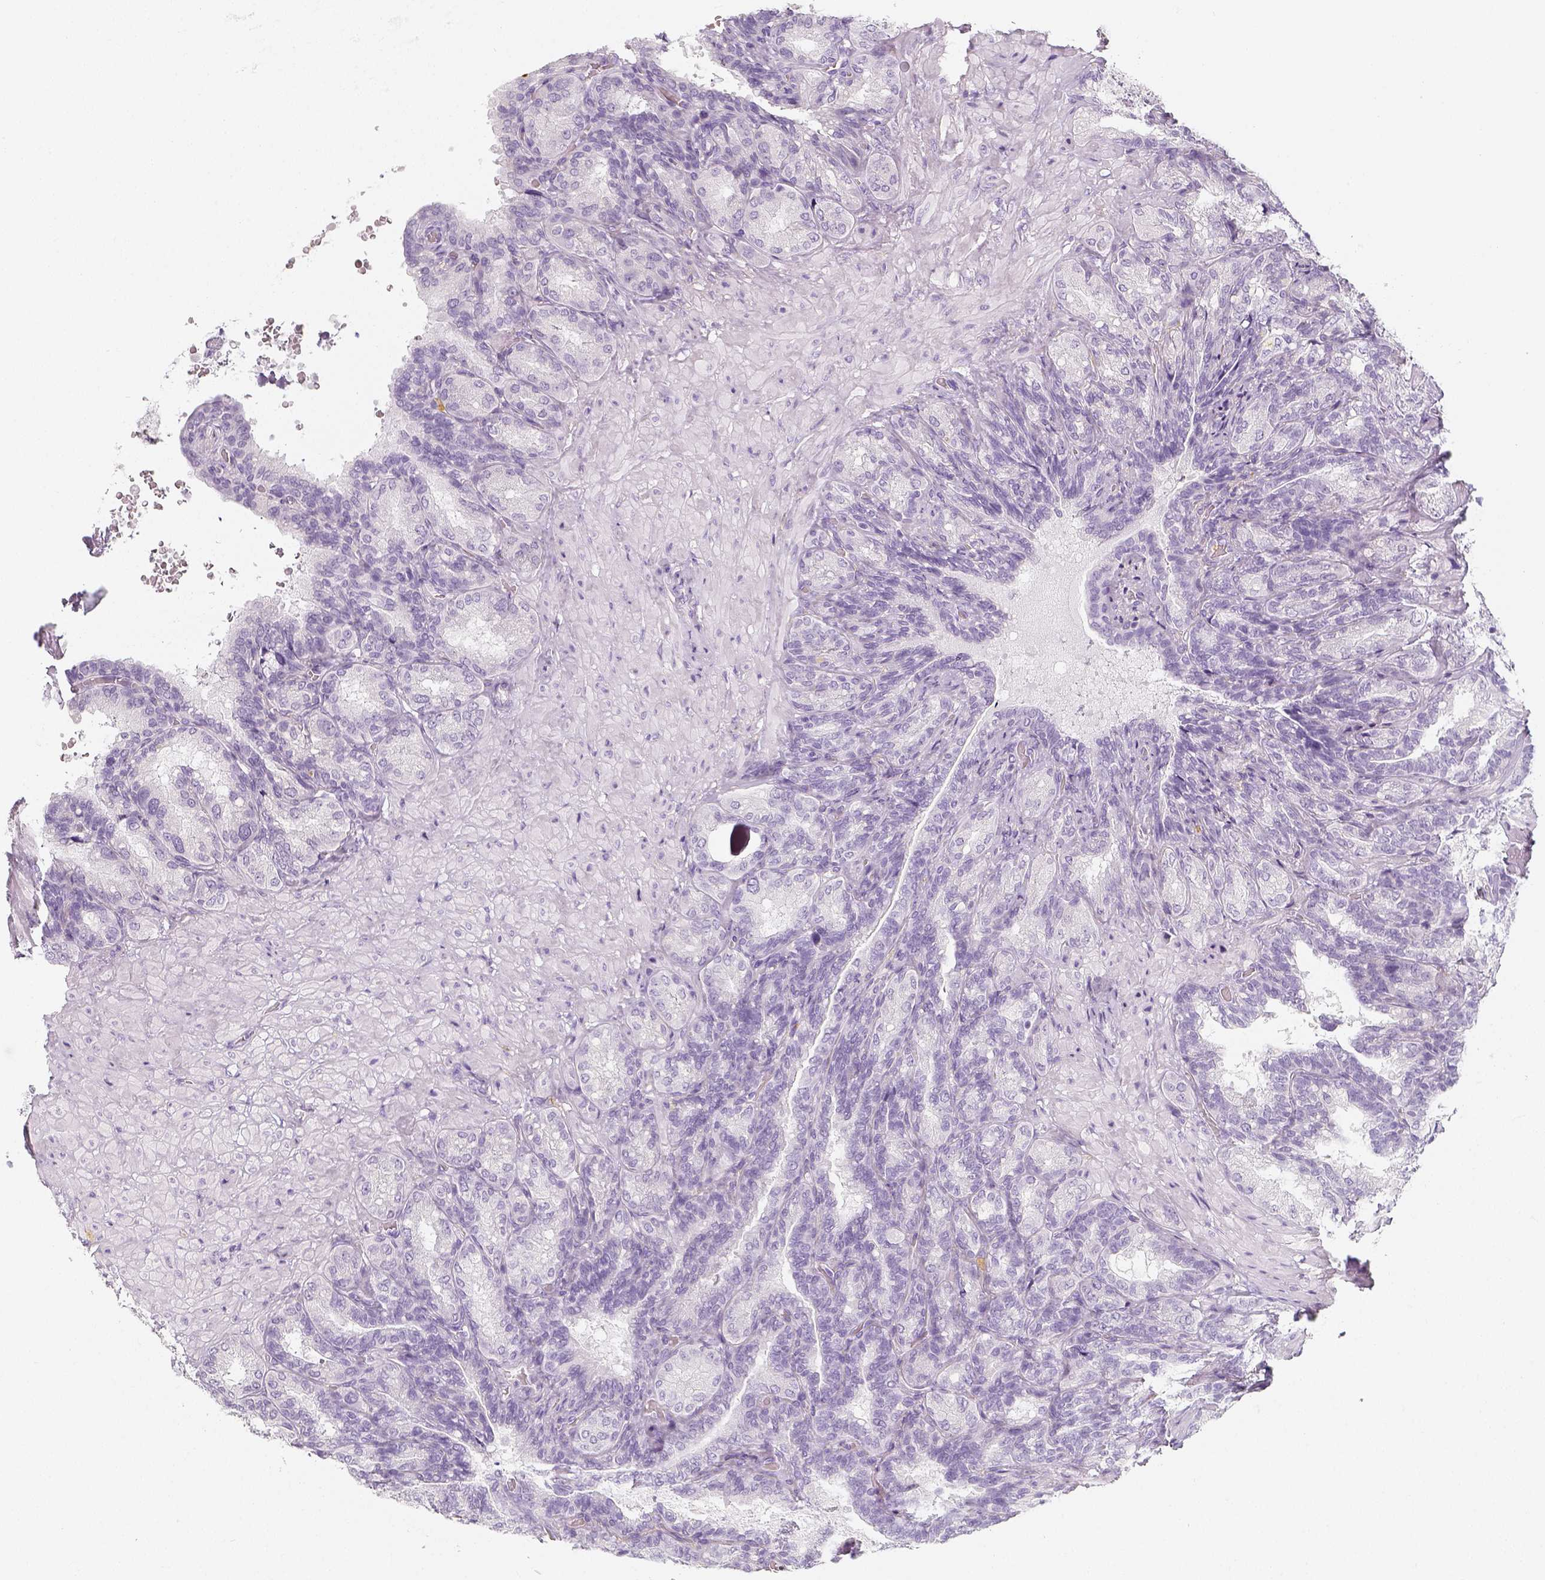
{"staining": {"intensity": "negative", "quantity": "none", "location": "none"}, "tissue": "seminal vesicle", "cell_type": "Glandular cells", "image_type": "normal", "snomed": [{"axis": "morphology", "description": "Normal tissue, NOS"}, {"axis": "topography", "description": "Seminal veicle"}], "caption": "The micrograph shows no staining of glandular cells in normal seminal vesicle. (DAB IHC with hematoxylin counter stain).", "gene": "NECAB2", "patient": {"sex": "male", "age": 68}}